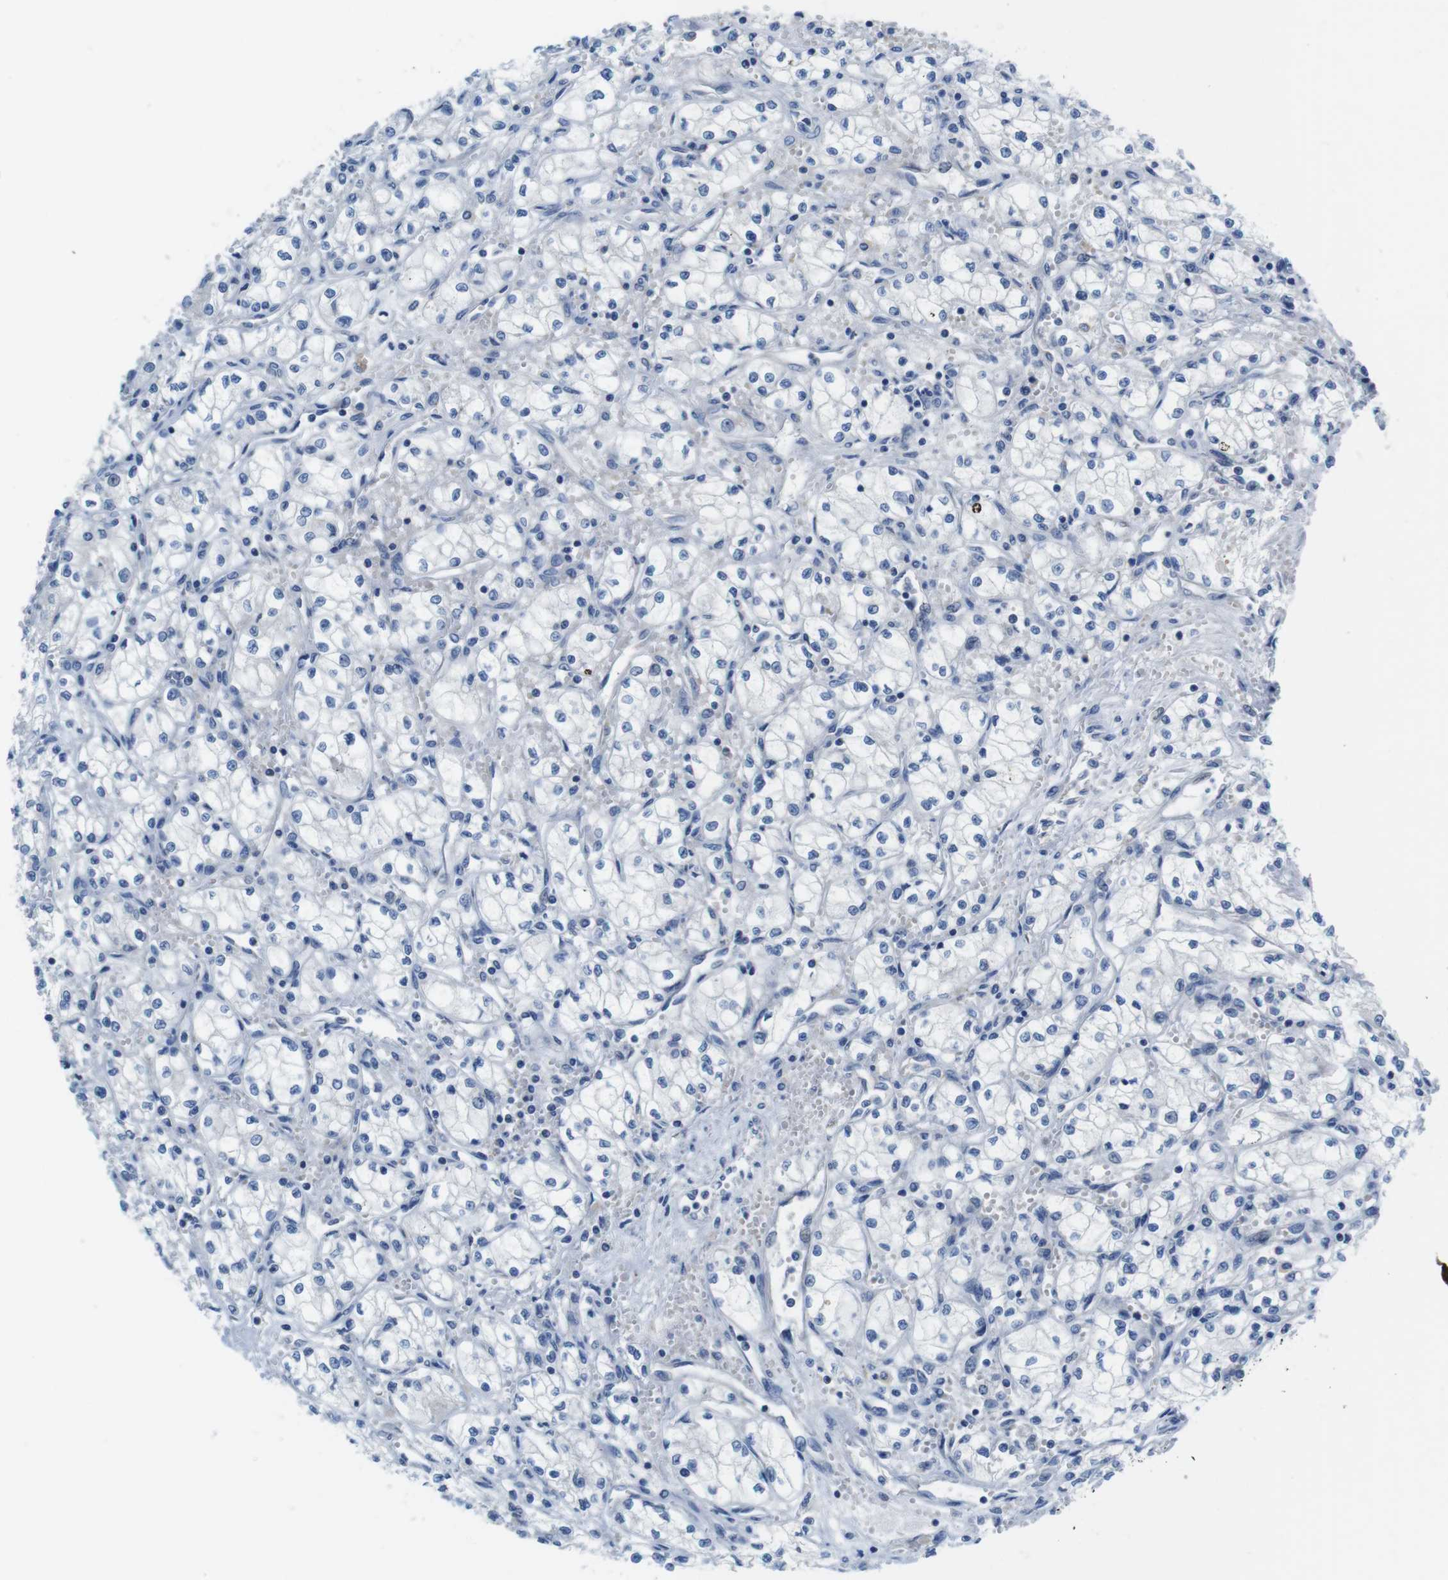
{"staining": {"intensity": "negative", "quantity": "none", "location": "none"}, "tissue": "renal cancer", "cell_type": "Tumor cells", "image_type": "cancer", "snomed": [{"axis": "morphology", "description": "Normal tissue, NOS"}, {"axis": "morphology", "description": "Adenocarcinoma, NOS"}, {"axis": "topography", "description": "Kidney"}], "caption": "A high-resolution image shows immunohistochemistry staining of renal cancer (adenocarcinoma), which demonstrates no significant positivity in tumor cells. (Brightfield microscopy of DAB immunohistochemistry at high magnification).", "gene": "PIK3CD", "patient": {"sex": "male", "age": 59}}